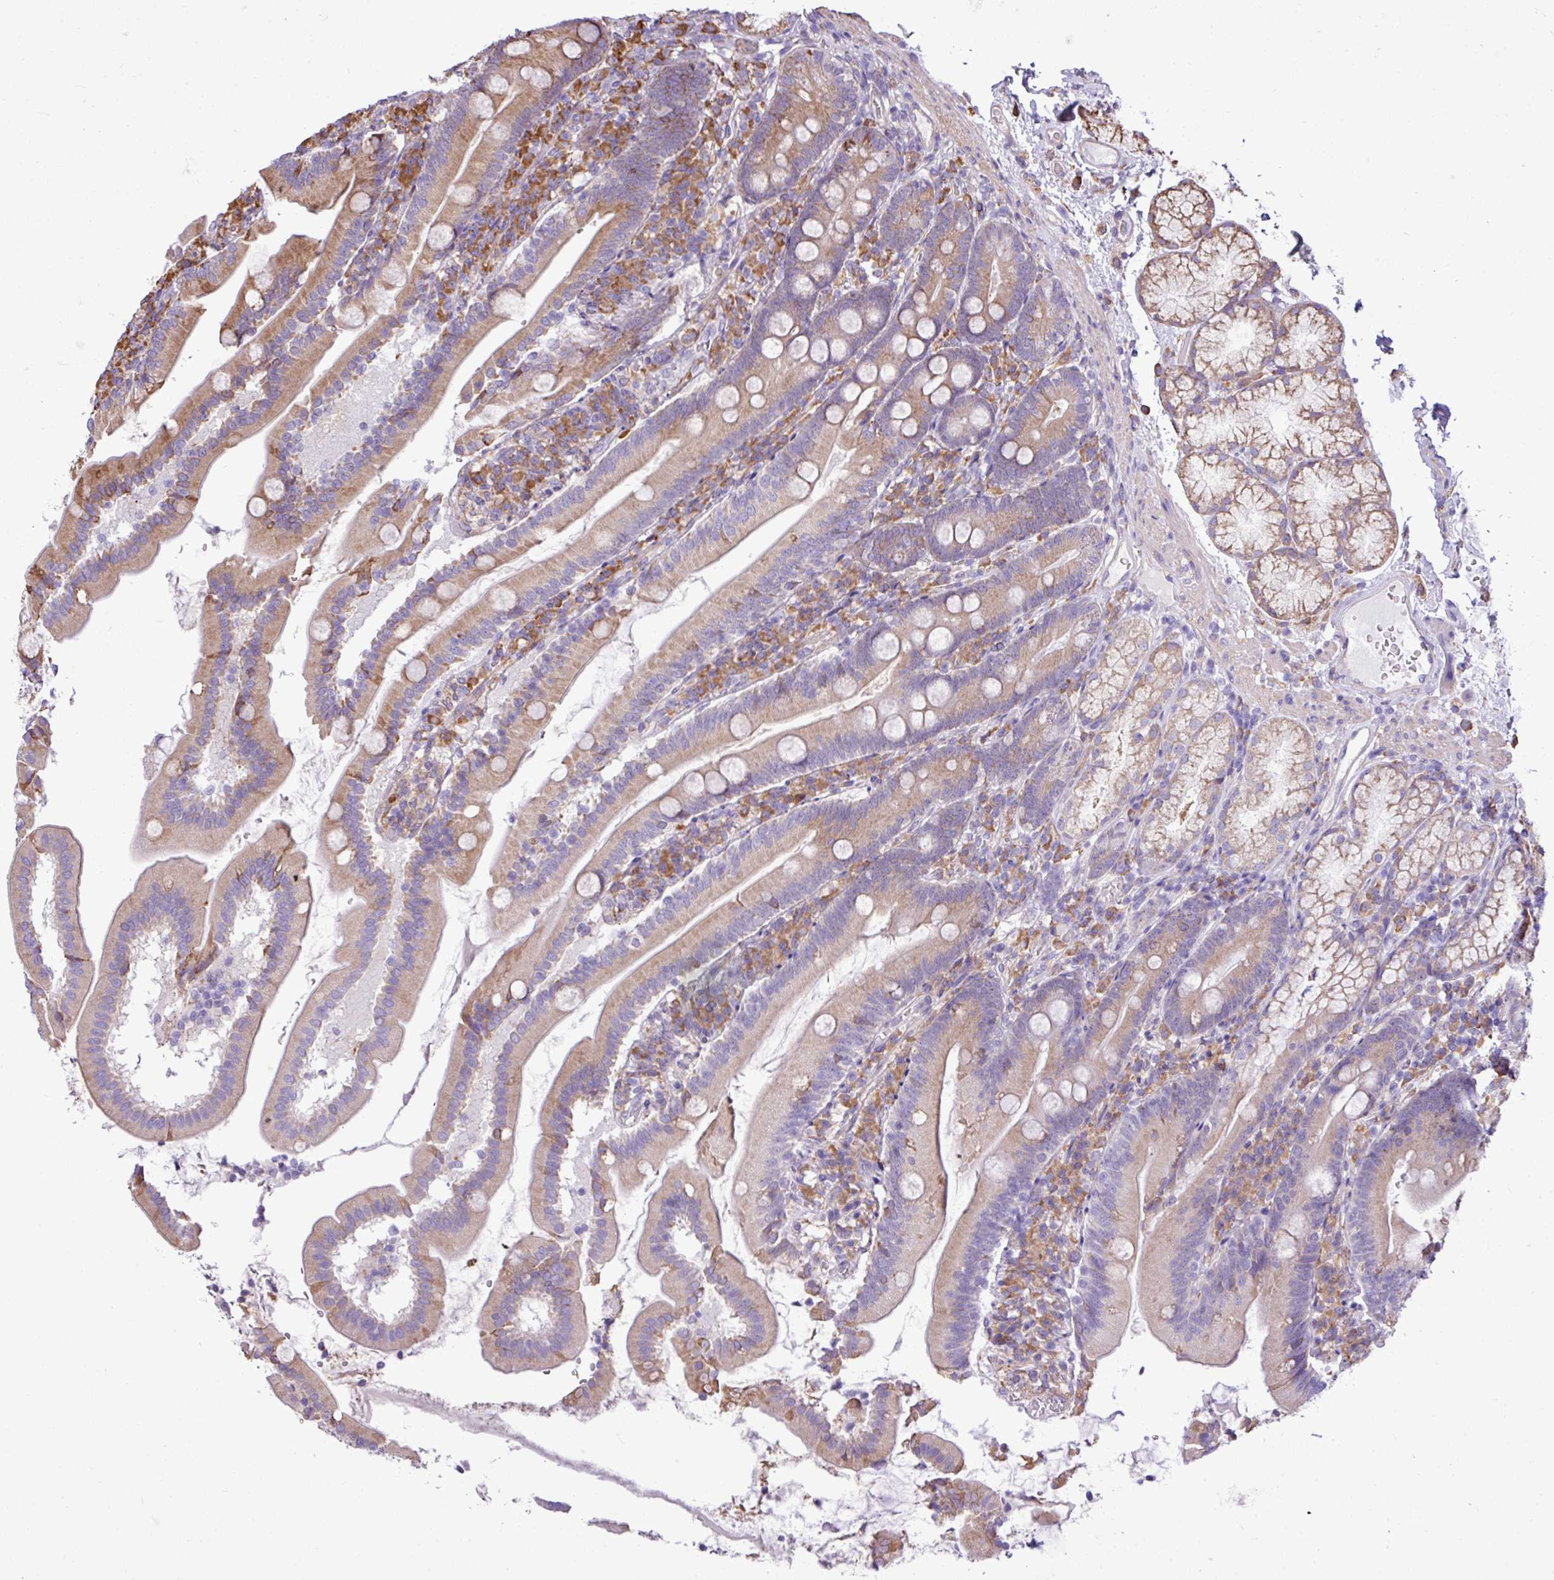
{"staining": {"intensity": "moderate", "quantity": "25%-75%", "location": "cytoplasmic/membranous"}, "tissue": "duodenum", "cell_type": "Glandular cells", "image_type": "normal", "snomed": [{"axis": "morphology", "description": "Normal tissue, NOS"}, {"axis": "topography", "description": "Duodenum"}], "caption": "Moderate cytoplasmic/membranous positivity for a protein is appreciated in about 25%-75% of glandular cells of unremarkable duodenum using IHC.", "gene": "ZSCAN5A", "patient": {"sex": "female", "age": 67}}